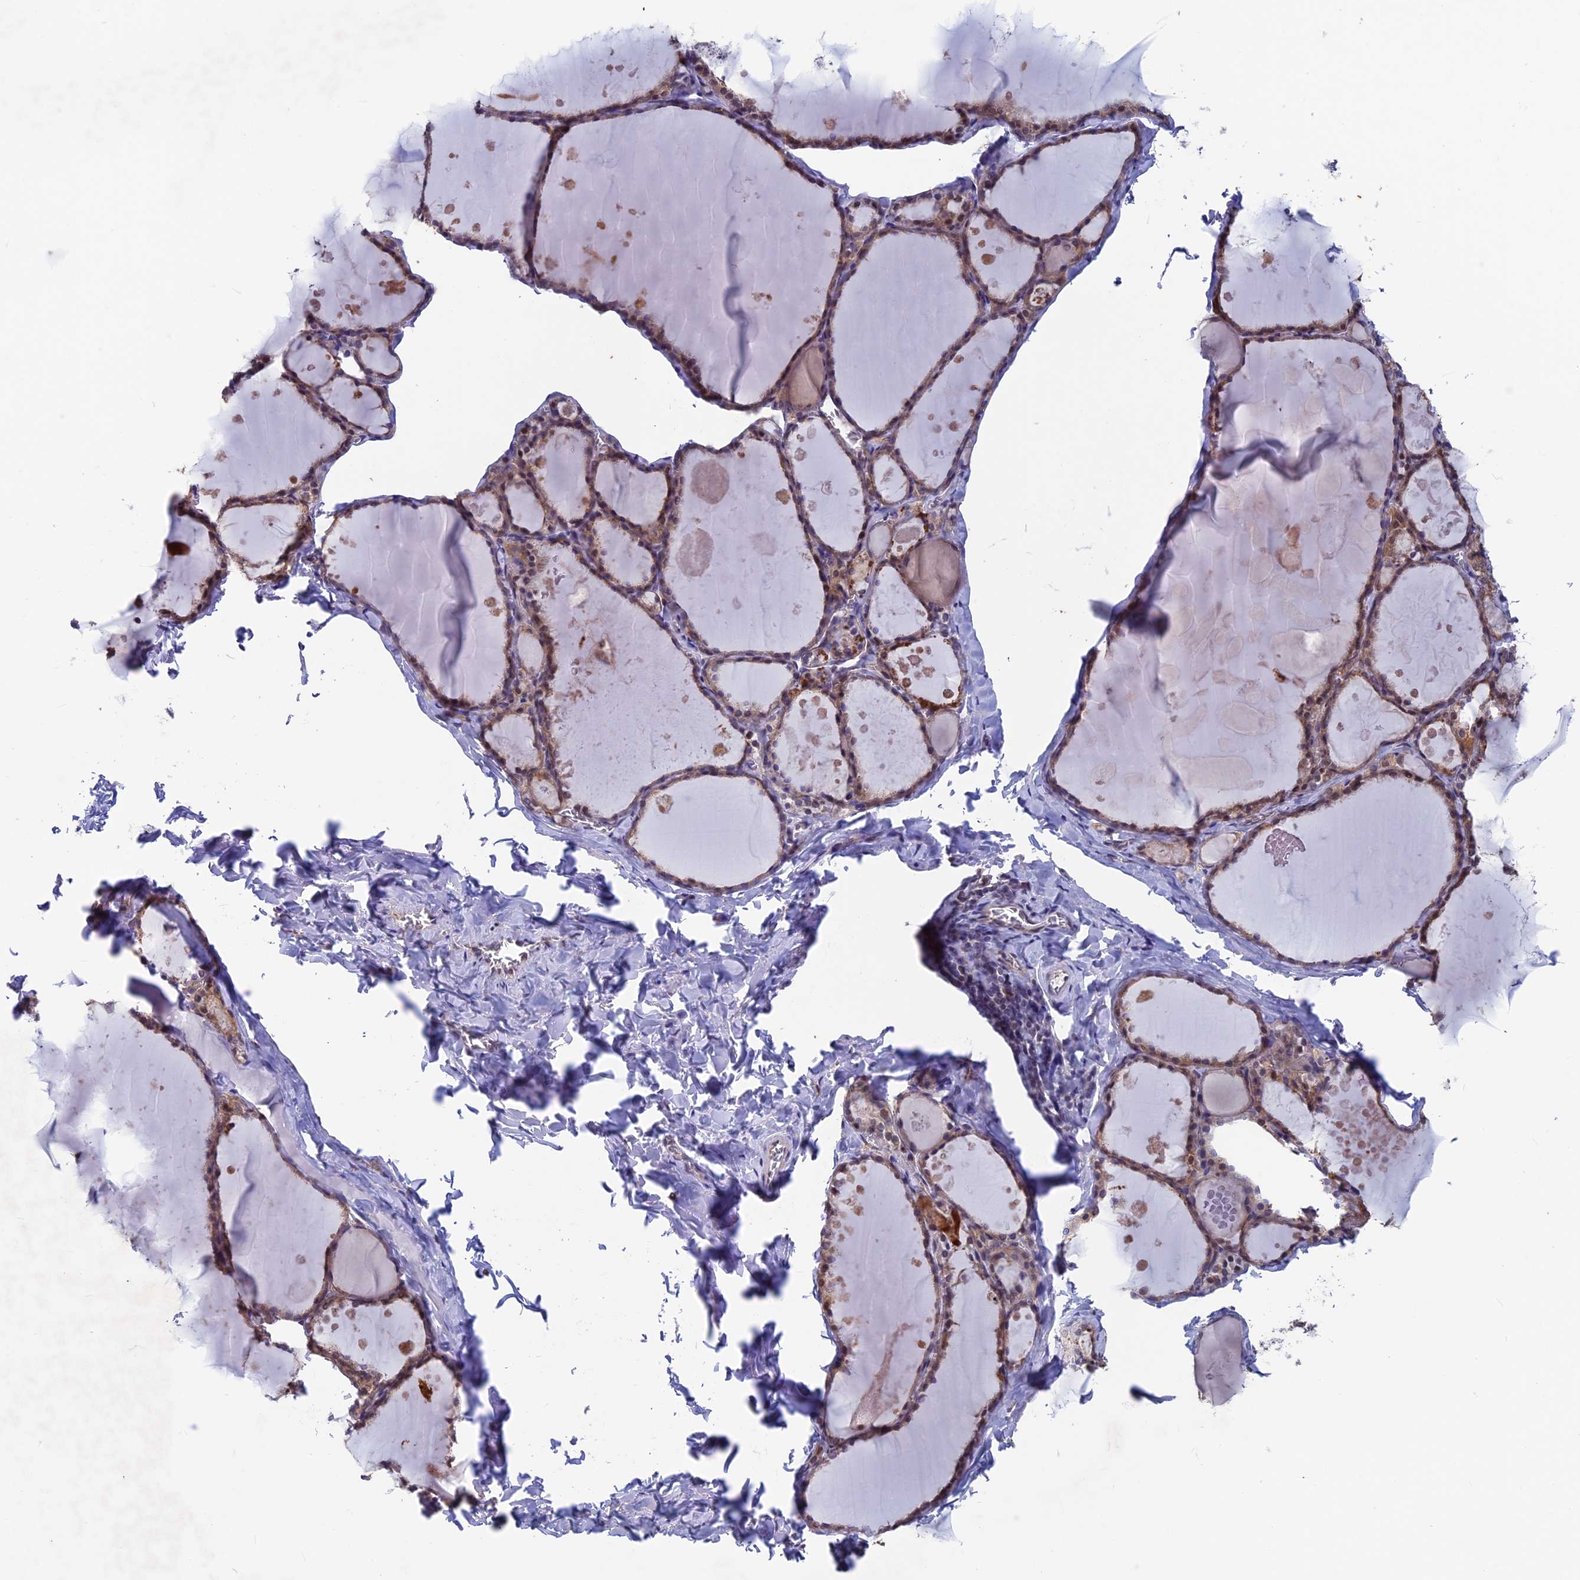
{"staining": {"intensity": "moderate", "quantity": "<25%", "location": "nuclear"}, "tissue": "thyroid gland", "cell_type": "Glandular cells", "image_type": "normal", "snomed": [{"axis": "morphology", "description": "Normal tissue, NOS"}, {"axis": "topography", "description": "Thyroid gland"}], "caption": "Immunohistochemistry (DAB (3,3'-diaminobenzidine)) staining of unremarkable thyroid gland reveals moderate nuclear protein expression in about <25% of glandular cells.", "gene": "MAST2", "patient": {"sex": "male", "age": 56}}